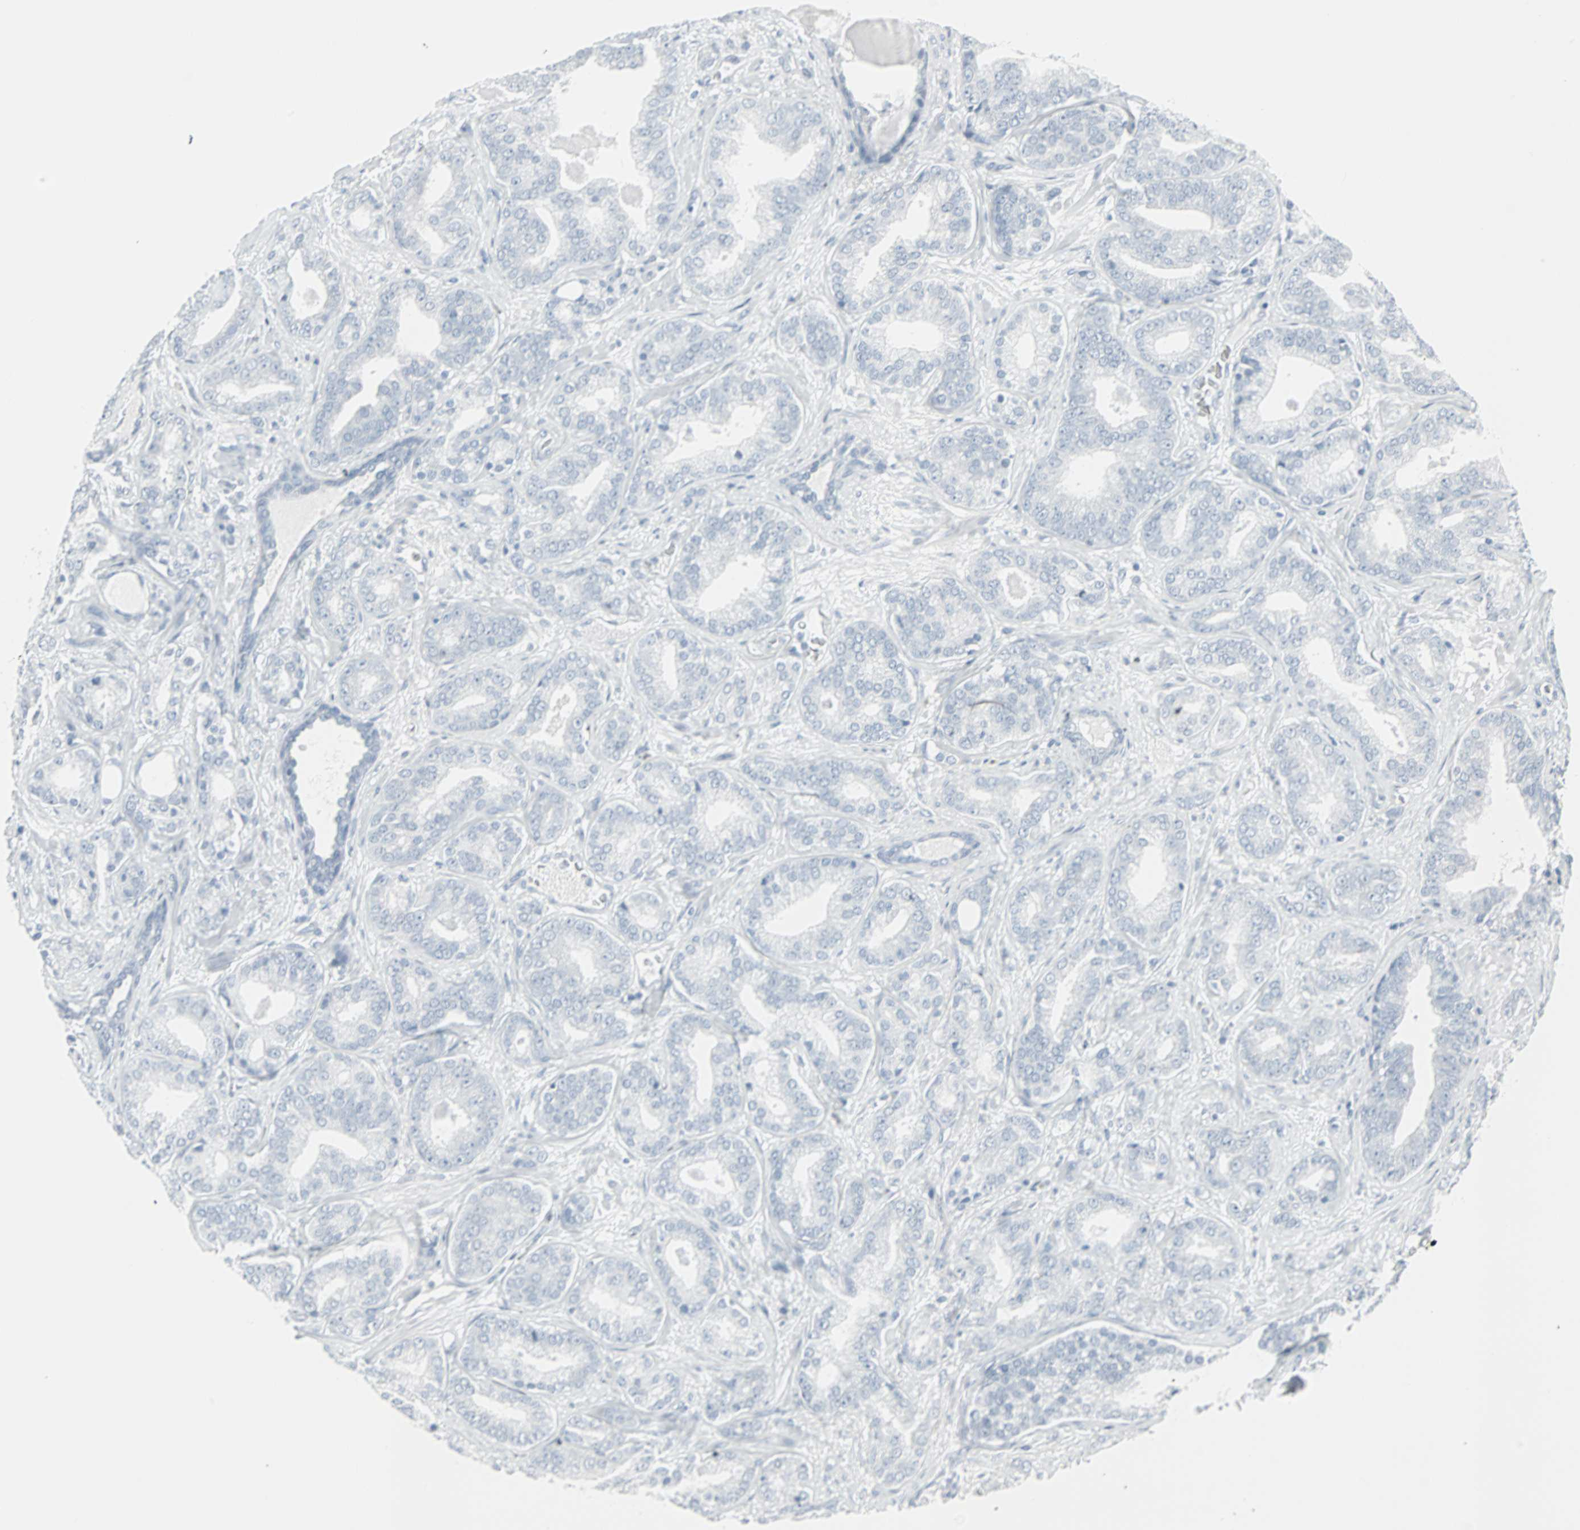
{"staining": {"intensity": "negative", "quantity": "none", "location": "none"}, "tissue": "prostate cancer", "cell_type": "Tumor cells", "image_type": "cancer", "snomed": [{"axis": "morphology", "description": "Adenocarcinoma, Low grade"}, {"axis": "topography", "description": "Prostate"}], "caption": "Tumor cells are negative for brown protein staining in prostate cancer.", "gene": "LANCL3", "patient": {"sex": "male", "age": 63}}